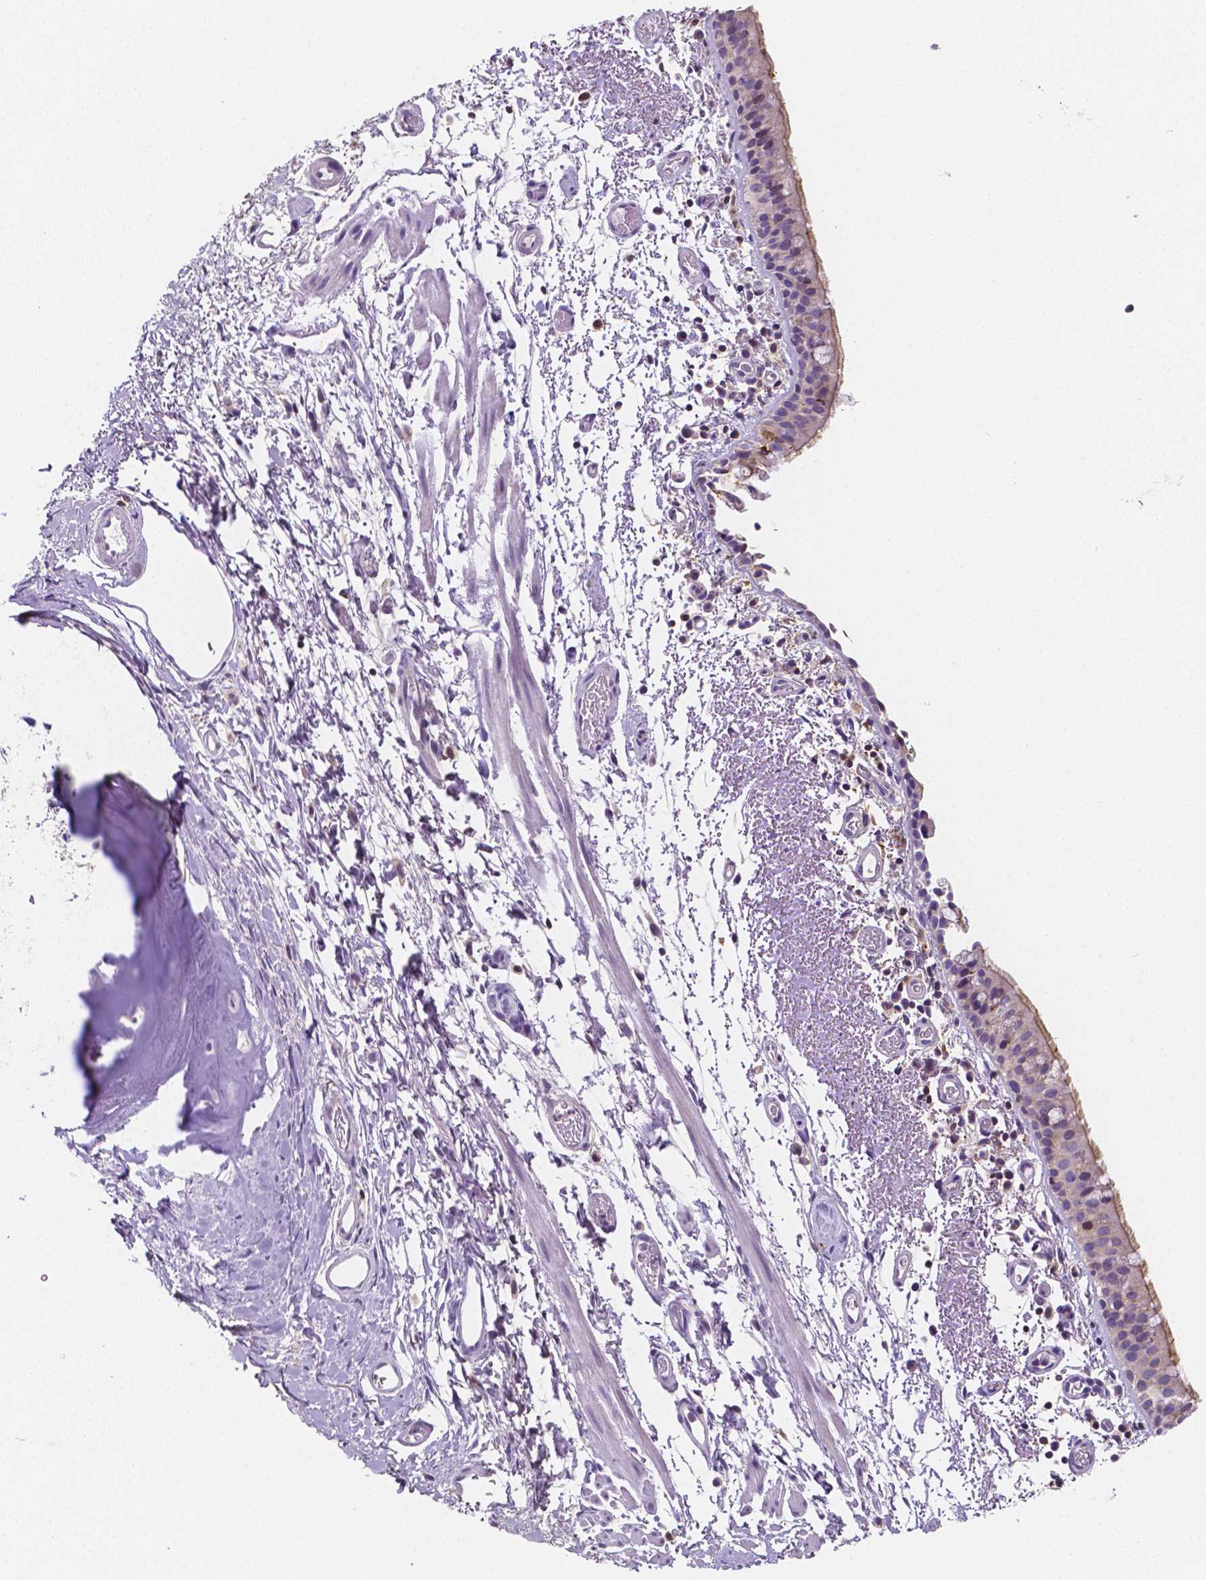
{"staining": {"intensity": "moderate", "quantity": "<25%", "location": "cytoplasmic/membranous"}, "tissue": "bronchus", "cell_type": "Respiratory epithelial cells", "image_type": "normal", "snomed": [{"axis": "morphology", "description": "Normal tissue, NOS"}, {"axis": "morphology", "description": "Adenocarcinoma, NOS"}, {"axis": "topography", "description": "Bronchus"}], "caption": "Human bronchus stained with a brown dye reveals moderate cytoplasmic/membranous positive expression in about <25% of respiratory epithelial cells.", "gene": "GABRD", "patient": {"sex": "male", "age": 68}}